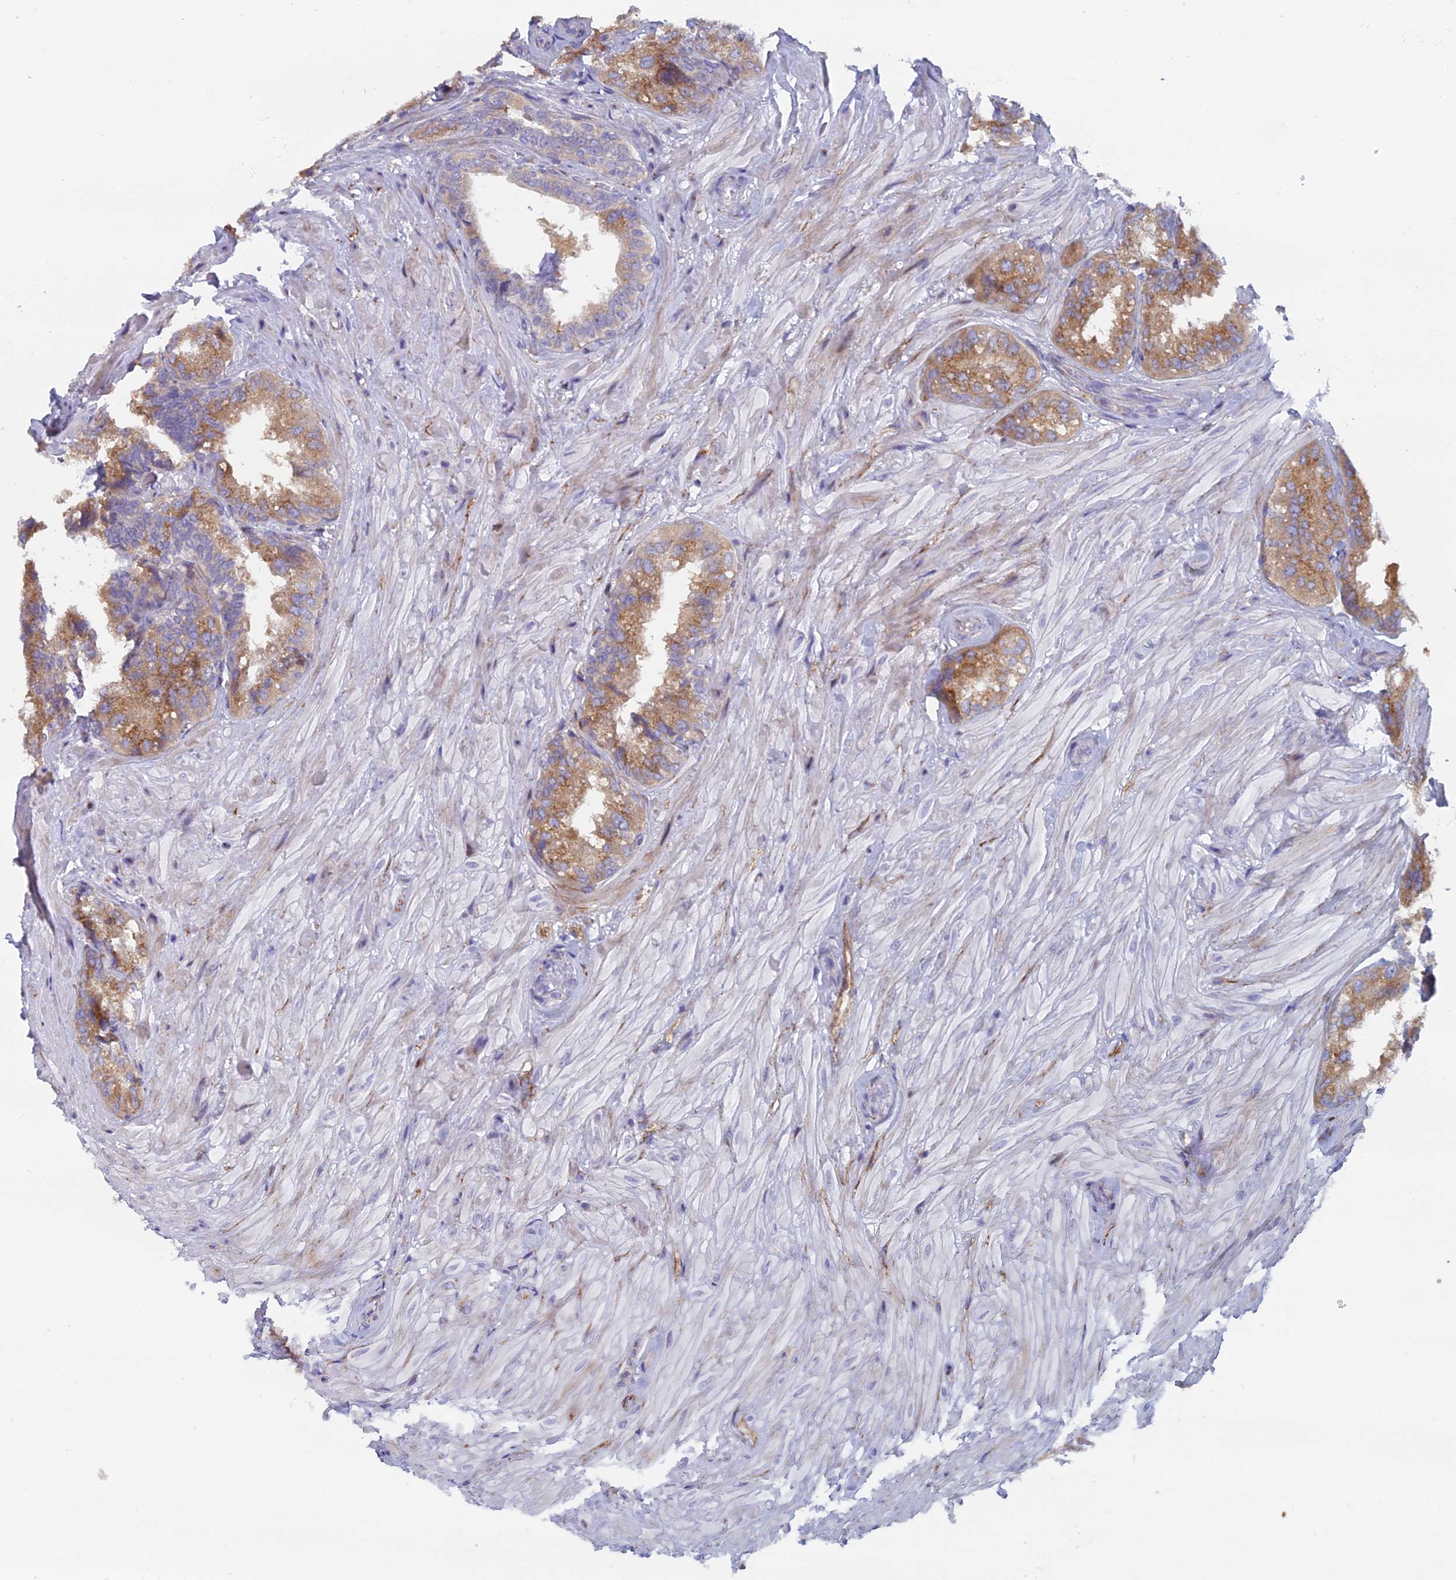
{"staining": {"intensity": "moderate", "quantity": ">75%", "location": "cytoplasmic/membranous"}, "tissue": "seminal vesicle", "cell_type": "Glandular cells", "image_type": "normal", "snomed": [{"axis": "morphology", "description": "Normal tissue, NOS"}, {"axis": "topography", "description": "Prostate and seminal vesicle, NOS"}, {"axis": "topography", "description": "Prostate"}, {"axis": "topography", "description": "Seminal veicle"}], "caption": "IHC of normal human seminal vesicle displays medium levels of moderate cytoplasmic/membranous positivity in approximately >75% of glandular cells.", "gene": "B9D2", "patient": {"sex": "male", "age": 67}}